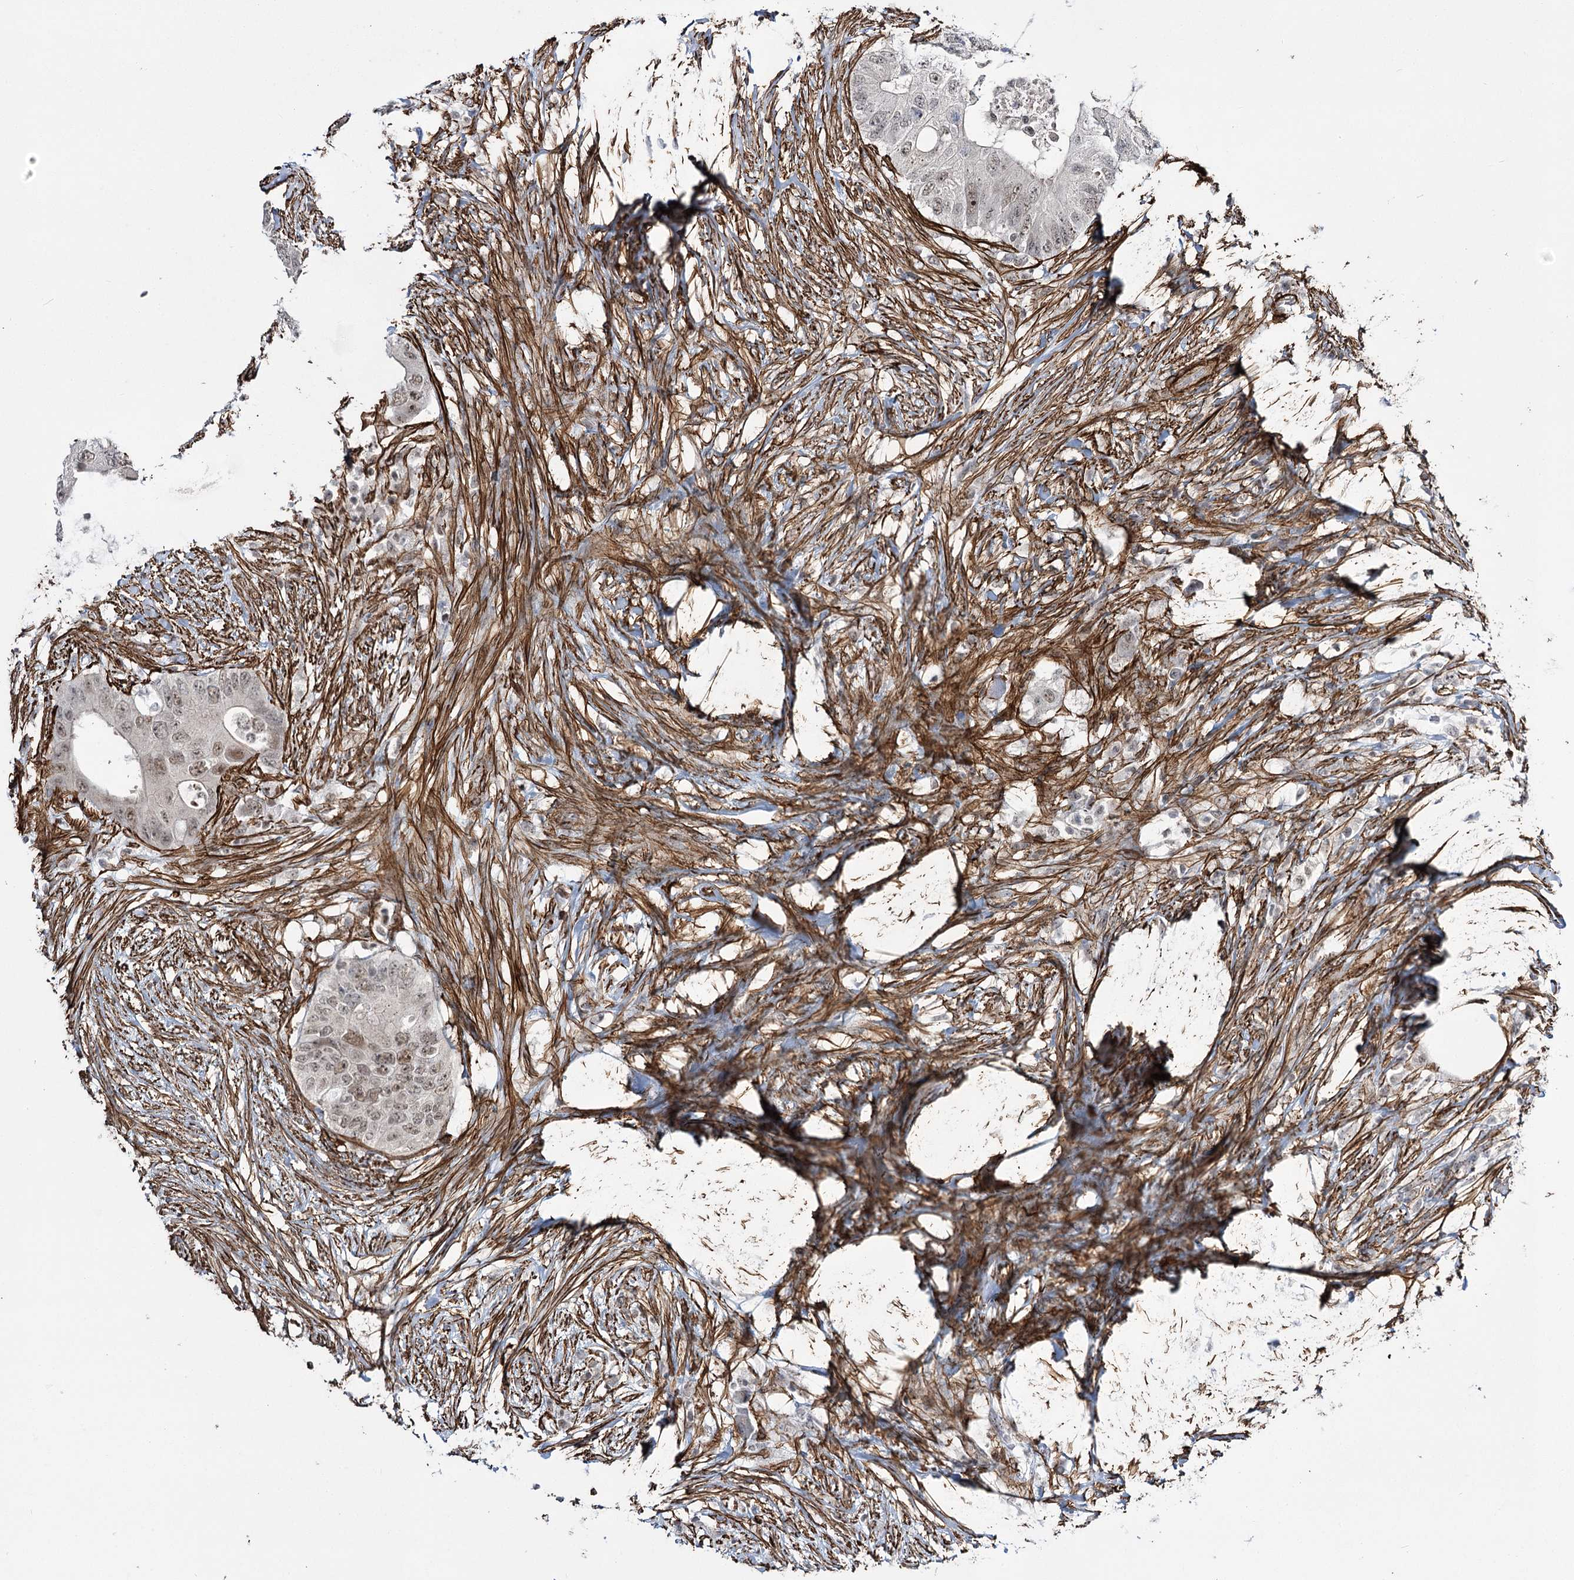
{"staining": {"intensity": "moderate", "quantity": "<25%", "location": "nuclear"}, "tissue": "colorectal cancer", "cell_type": "Tumor cells", "image_type": "cancer", "snomed": [{"axis": "morphology", "description": "Adenocarcinoma, NOS"}, {"axis": "topography", "description": "Colon"}], "caption": "Immunohistochemistry image of human colorectal cancer (adenocarcinoma) stained for a protein (brown), which shows low levels of moderate nuclear positivity in approximately <25% of tumor cells.", "gene": "CWF19L1", "patient": {"sex": "male", "age": 71}}